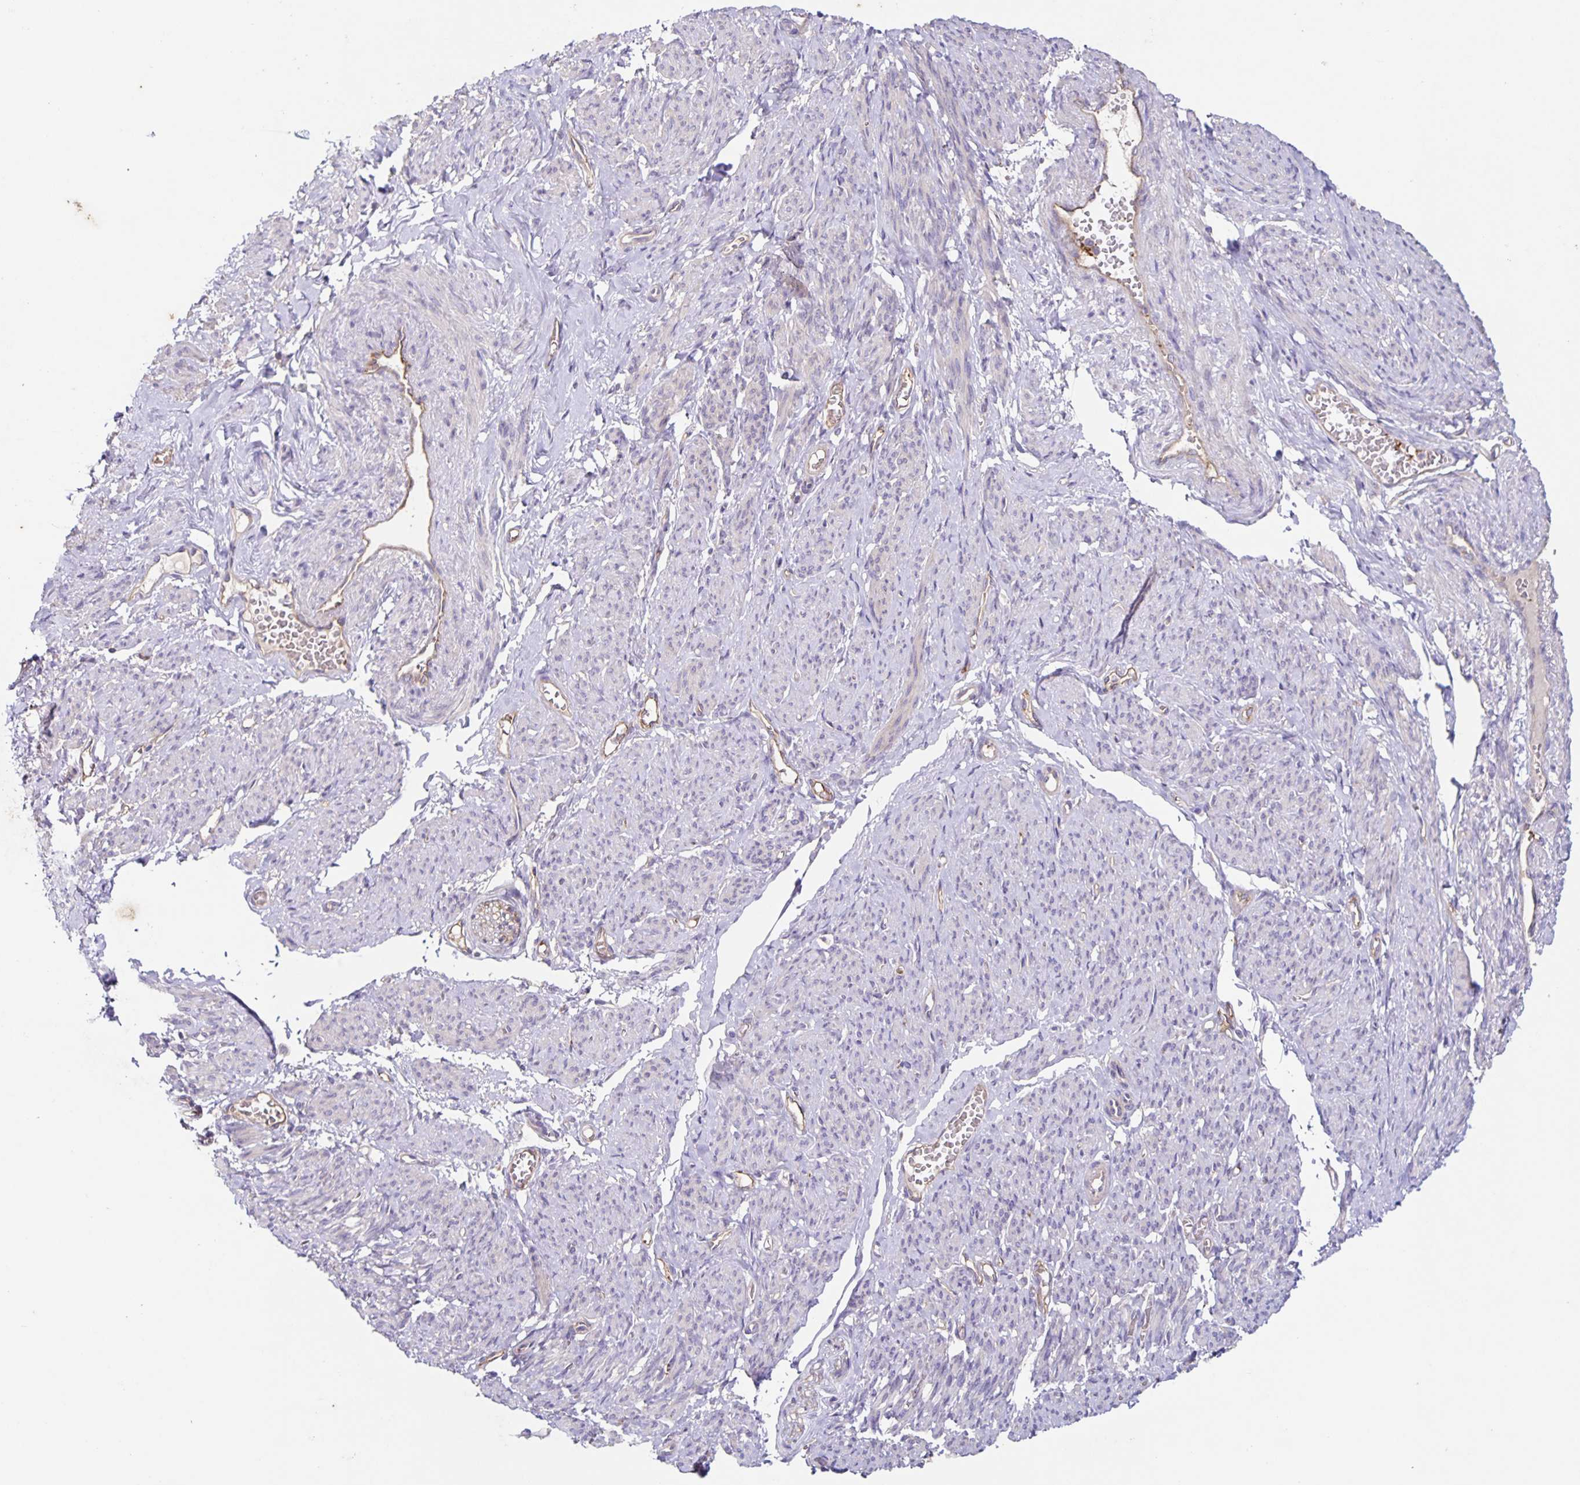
{"staining": {"intensity": "negative", "quantity": "none", "location": "none"}, "tissue": "smooth muscle", "cell_type": "Smooth muscle cells", "image_type": "normal", "snomed": [{"axis": "morphology", "description": "Normal tissue, NOS"}, {"axis": "topography", "description": "Smooth muscle"}], "caption": "Smooth muscle stained for a protein using immunohistochemistry exhibits no positivity smooth muscle cells.", "gene": "ITGA2", "patient": {"sex": "female", "age": 65}}